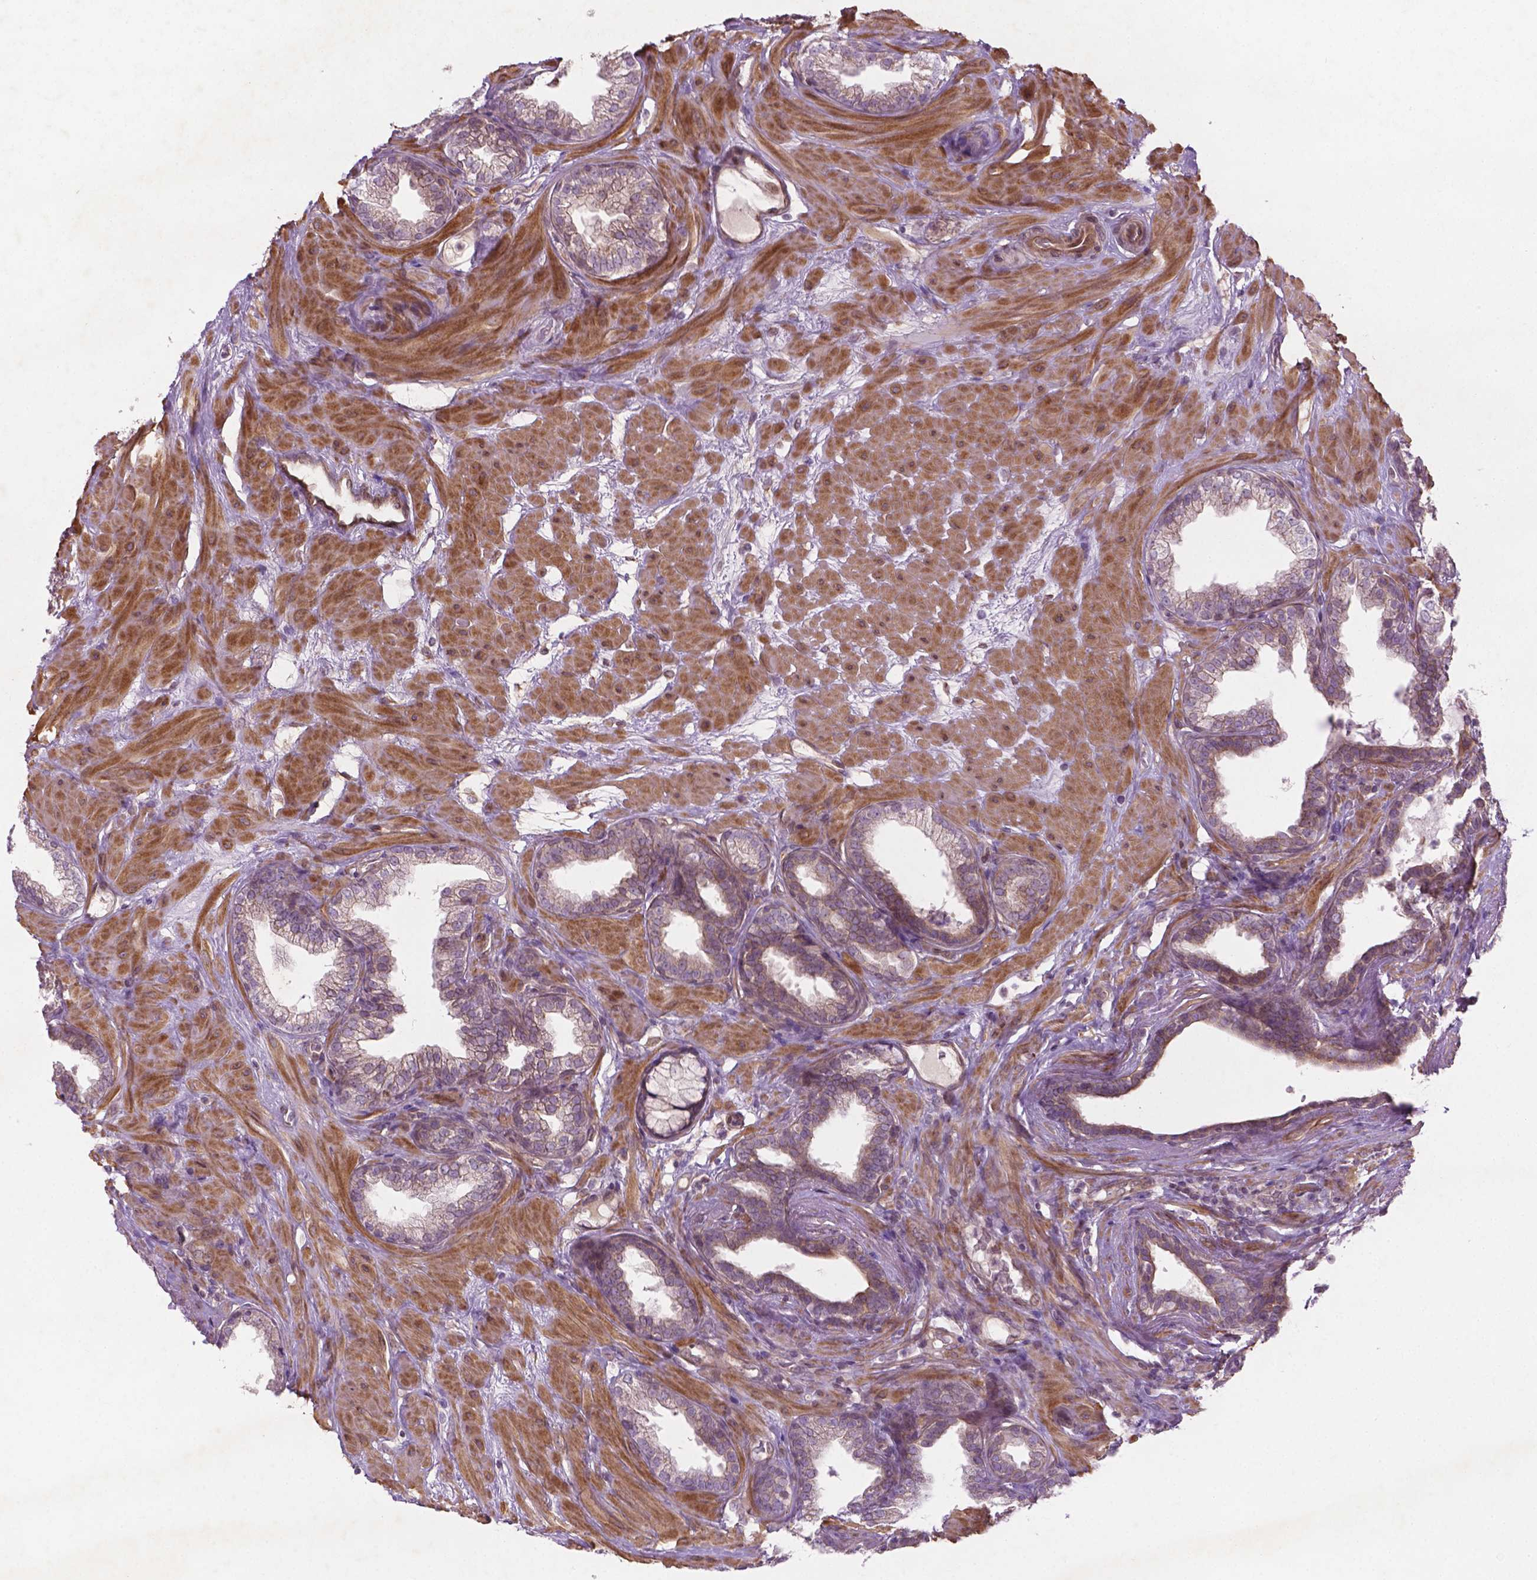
{"staining": {"intensity": "weak", "quantity": "<25%", "location": "cytoplasmic/membranous"}, "tissue": "prostate", "cell_type": "Glandular cells", "image_type": "normal", "snomed": [{"axis": "morphology", "description": "Normal tissue, NOS"}, {"axis": "topography", "description": "Prostate"}], "caption": "Immunohistochemistry of normal prostate shows no expression in glandular cells. Brightfield microscopy of immunohistochemistry stained with DAB (brown) and hematoxylin (blue), captured at high magnification.", "gene": "TCHP", "patient": {"sex": "male", "age": 37}}